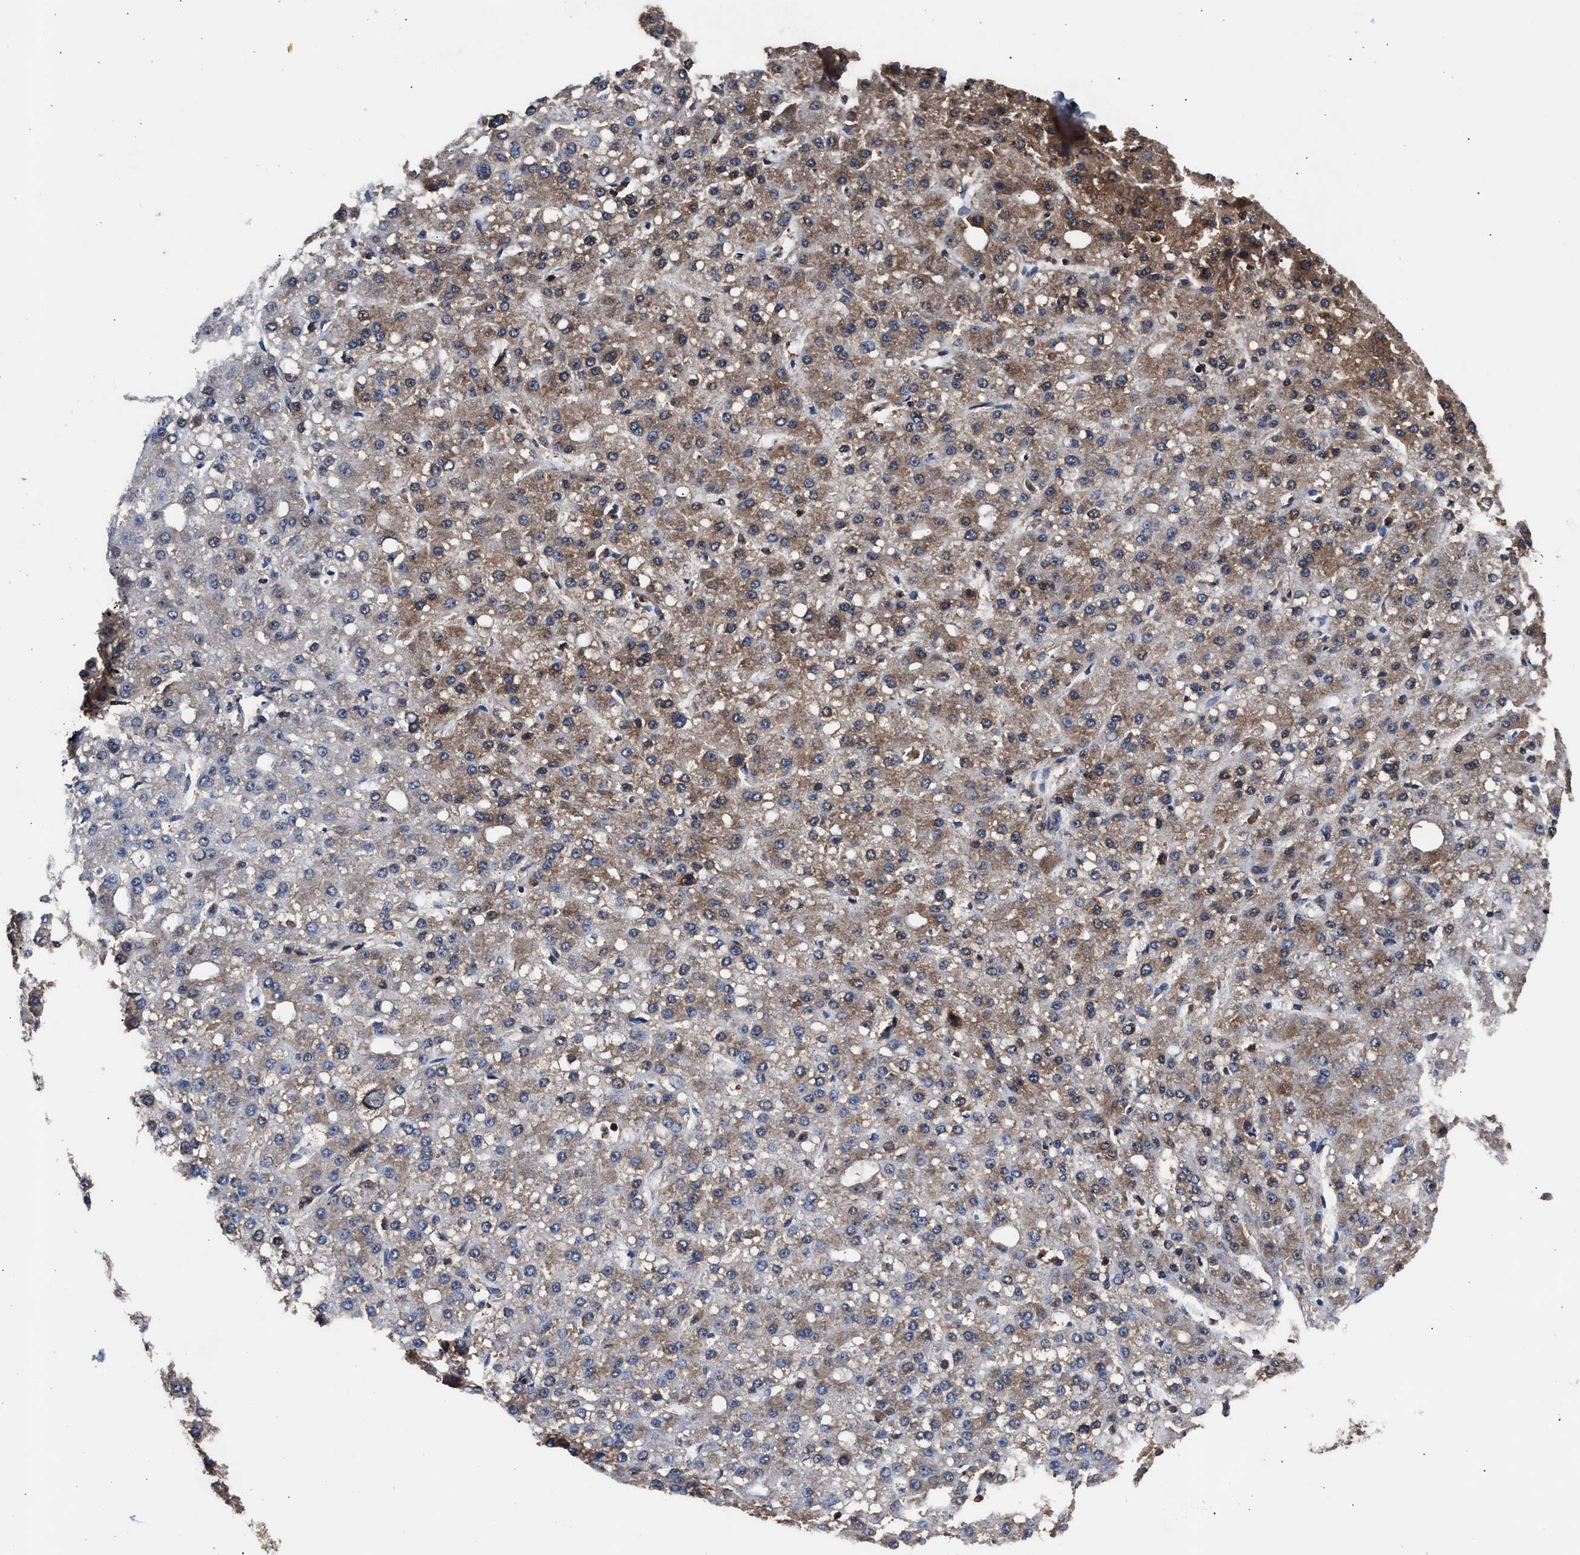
{"staining": {"intensity": "moderate", "quantity": ">75%", "location": "cytoplasmic/membranous"}, "tissue": "liver cancer", "cell_type": "Tumor cells", "image_type": "cancer", "snomed": [{"axis": "morphology", "description": "Carcinoma, Hepatocellular, NOS"}, {"axis": "topography", "description": "Liver"}], "caption": "Protein expression analysis of human liver cancer reveals moderate cytoplasmic/membranous positivity in approximately >75% of tumor cells.", "gene": "KYAT1", "patient": {"sex": "male", "age": 67}}